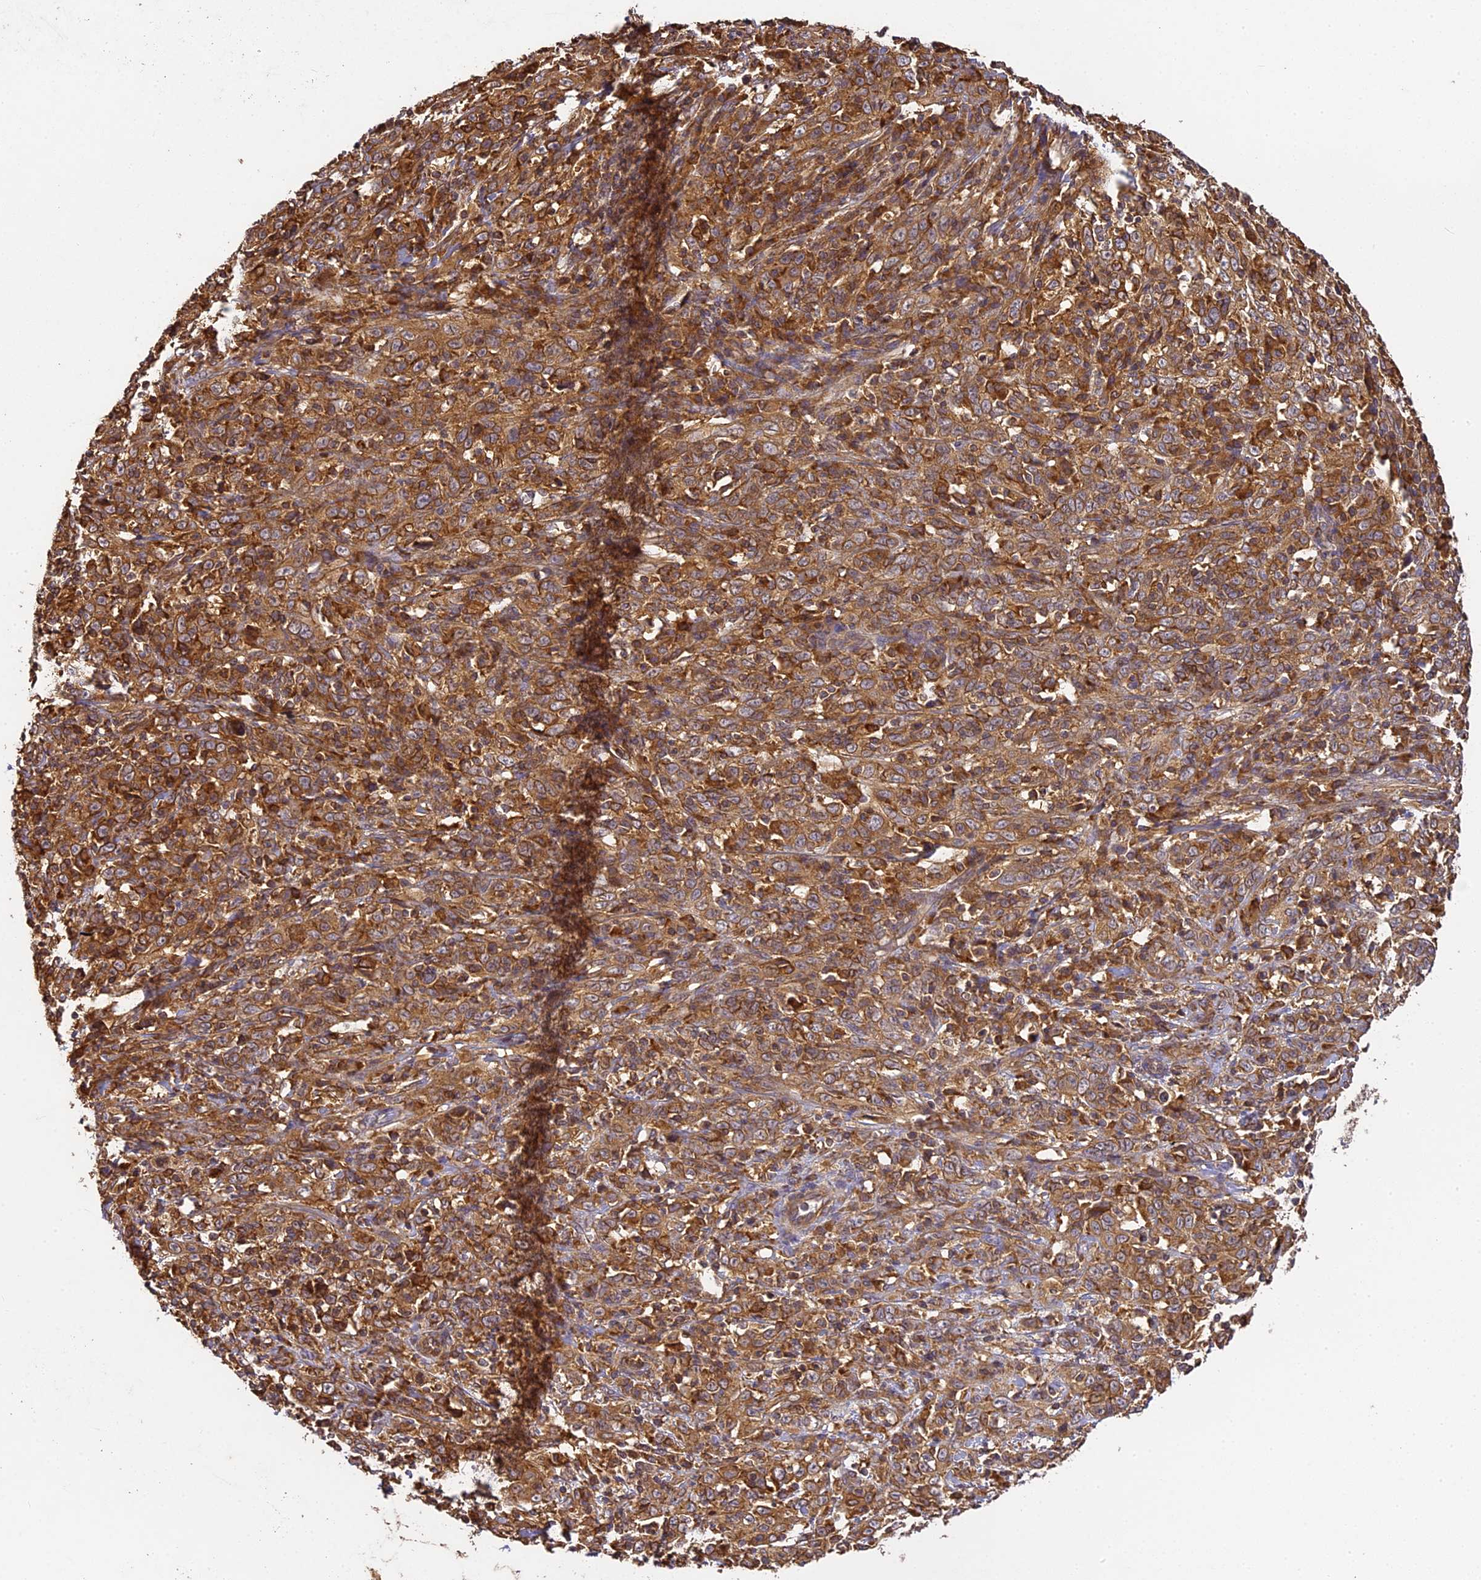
{"staining": {"intensity": "moderate", "quantity": ">75%", "location": "cytoplasmic/membranous"}, "tissue": "cervical cancer", "cell_type": "Tumor cells", "image_type": "cancer", "snomed": [{"axis": "morphology", "description": "Squamous cell carcinoma, NOS"}, {"axis": "topography", "description": "Cervix"}], "caption": "Squamous cell carcinoma (cervical) was stained to show a protein in brown. There is medium levels of moderate cytoplasmic/membranous staining in about >75% of tumor cells.", "gene": "BRAP", "patient": {"sex": "female", "age": 46}}